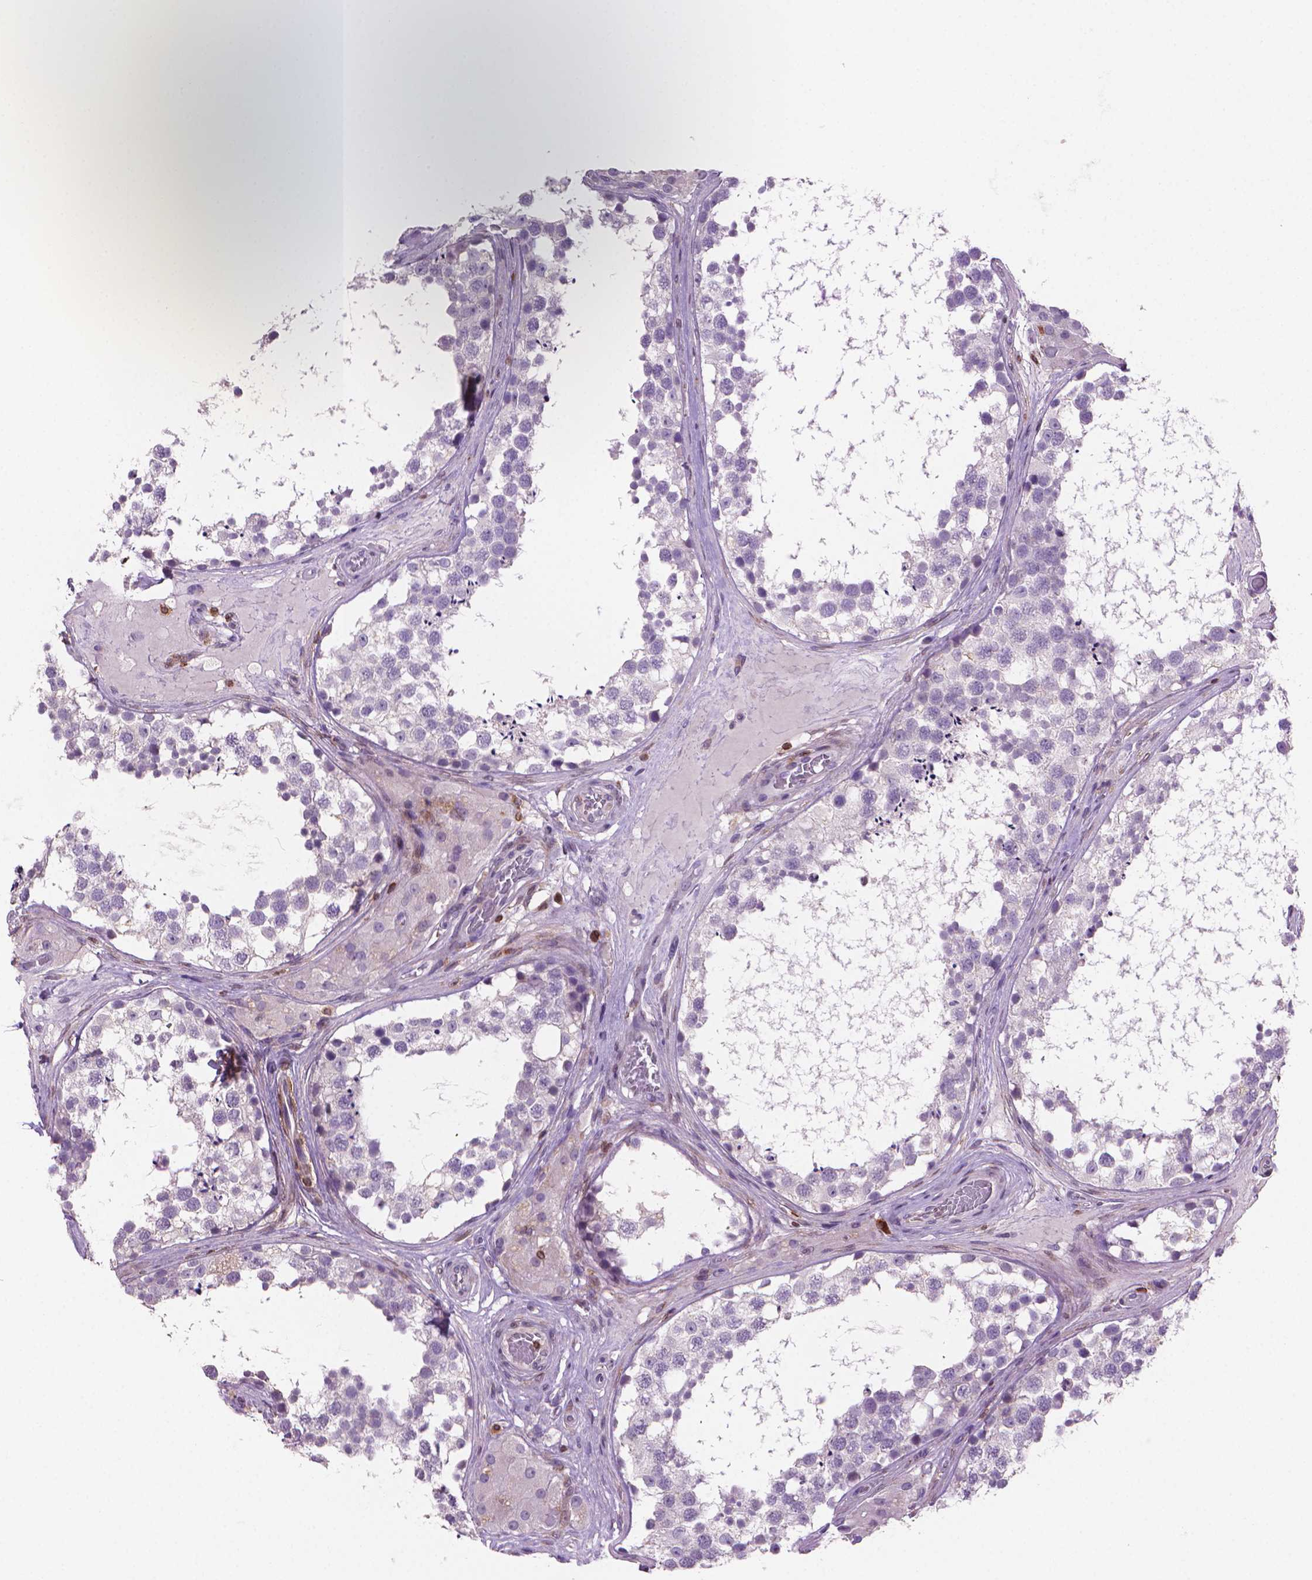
{"staining": {"intensity": "negative", "quantity": "none", "location": "none"}, "tissue": "testis", "cell_type": "Cells in seminiferous ducts", "image_type": "normal", "snomed": [{"axis": "morphology", "description": "Normal tissue, NOS"}, {"axis": "morphology", "description": "Seminoma, NOS"}, {"axis": "topography", "description": "Testis"}], "caption": "Human testis stained for a protein using IHC shows no positivity in cells in seminiferous ducts.", "gene": "BCL2", "patient": {"sex": "male", "age": 65}}